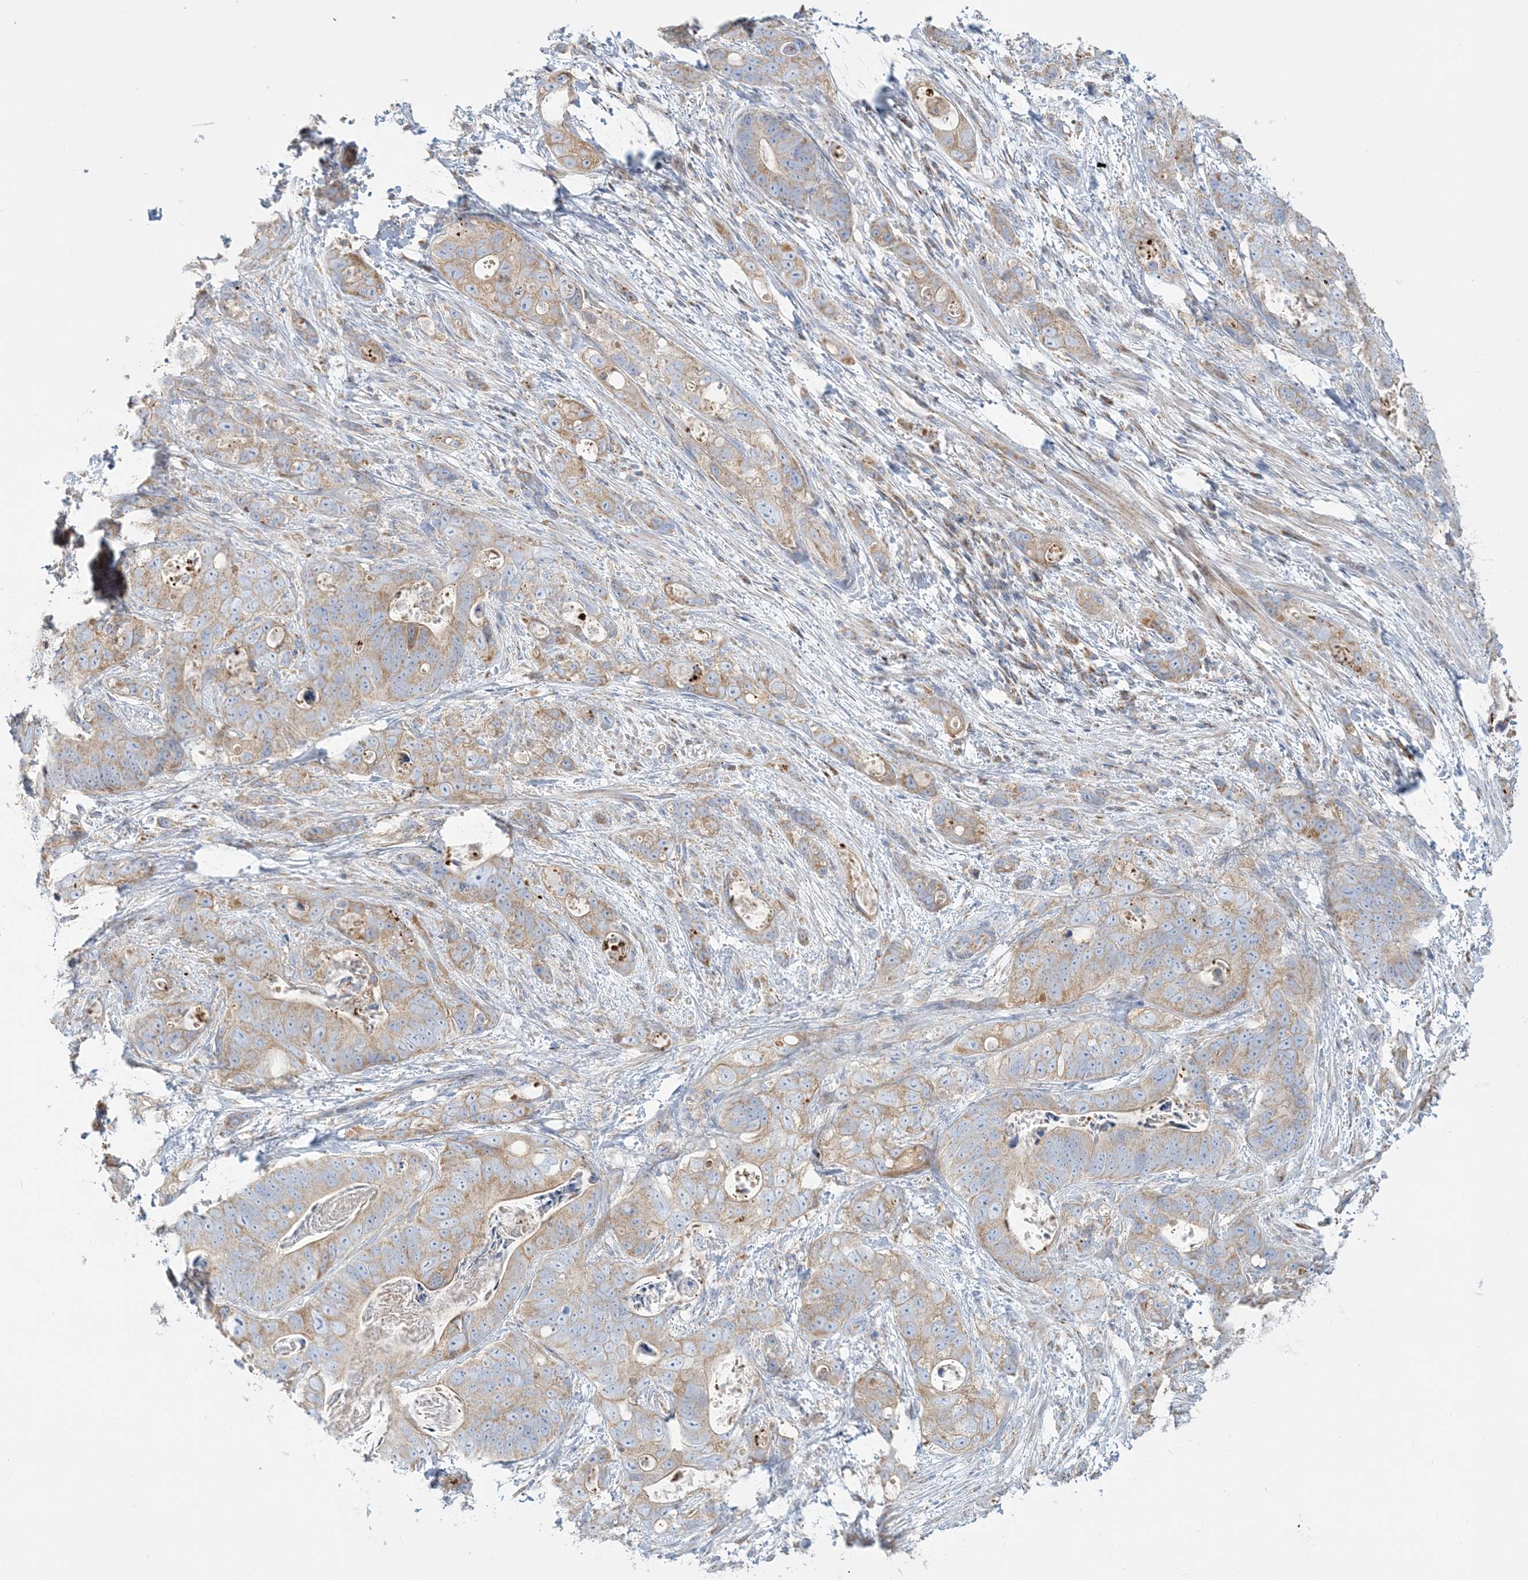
{"staining": {"intensity": "weak", "quantity": ">75%", "location": "cytoplasmic/membranous"}, "tissue": "stomach cancer", "cell_type": "Tumor cells", "image_type": "cancer", "snomed": [{"axis": "morphology", "description": "Normal tissue, NOS"}, {"axis": "morphology", "description": "Adenocarcinoma, NOS"}, {"axis": "topography", "description": "Stomach"}], "caption": "High-power microscopy captured an IHC histopathology image of stomach cancer (adenocarcinoma), revealing weak cytoplasmic/membranous positivity in about >75% of tumor cells.", "gene": "TBC1D14", "patient": {"sex": "female", "age": 89}}